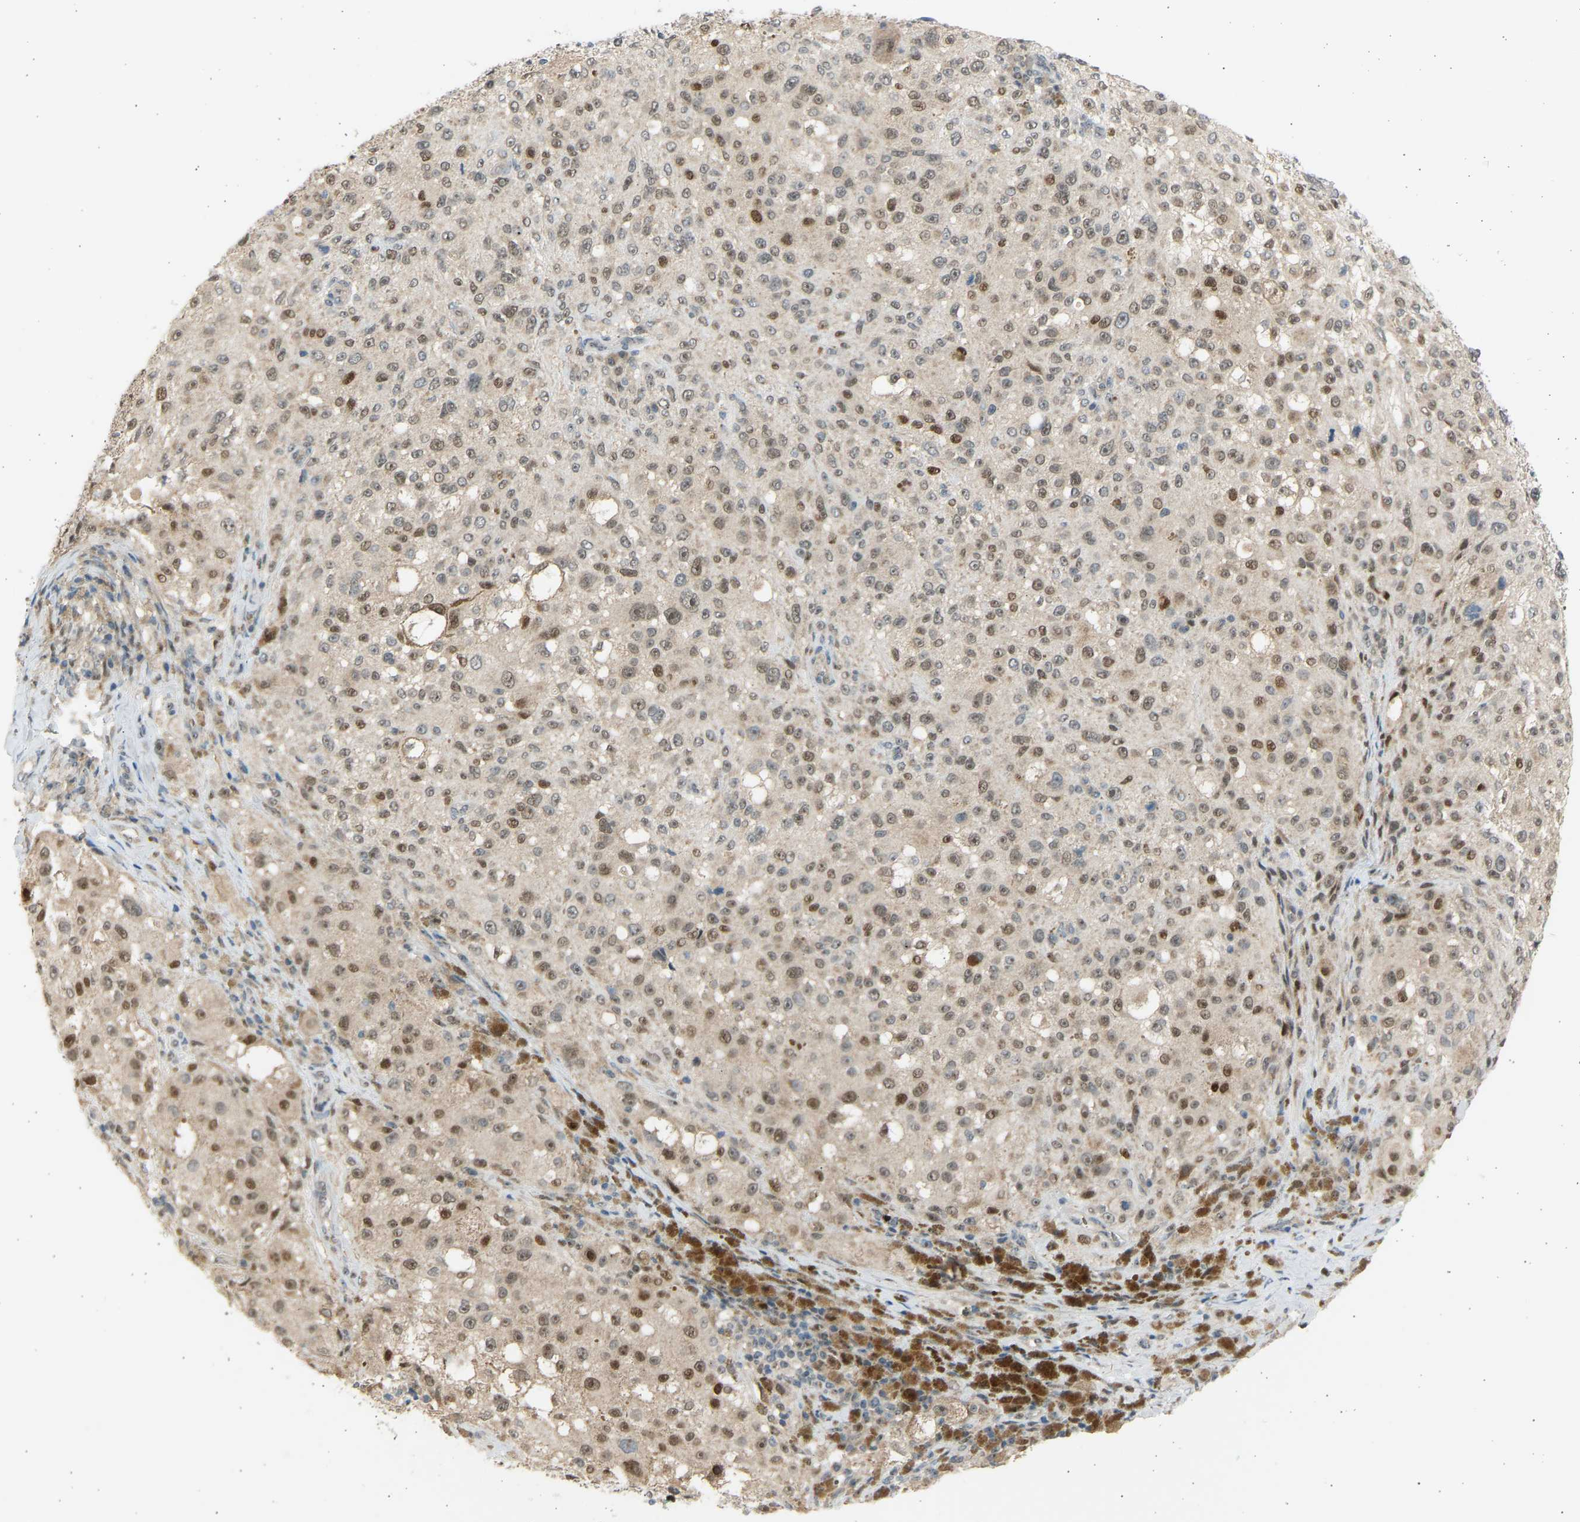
{"staining": {"intensity": "strong", "quantity": ">75%", "location": "nuclear"}, "tissue": "melanoma", "cell_type": "Tumor cells", "image_type": "cancer", "snomed": [{"axis": "morphology", "description": "Necrosis, NOS"}, {"axis": "morphology", "description": "Malignant melanoma, NOS"}, {"axis": "topography", "description": "Skin"}], "caption": "A histopathology image of melanoma stained for a protein demonstrates strong nuclear brown staining in tumor cells. (DAB (3,3'-diaminobenzidine) = brown stain, brightfield microscopy at high magnification).", "gene": "BIRC2", "patient": {"sex": "female", "age": 87}}